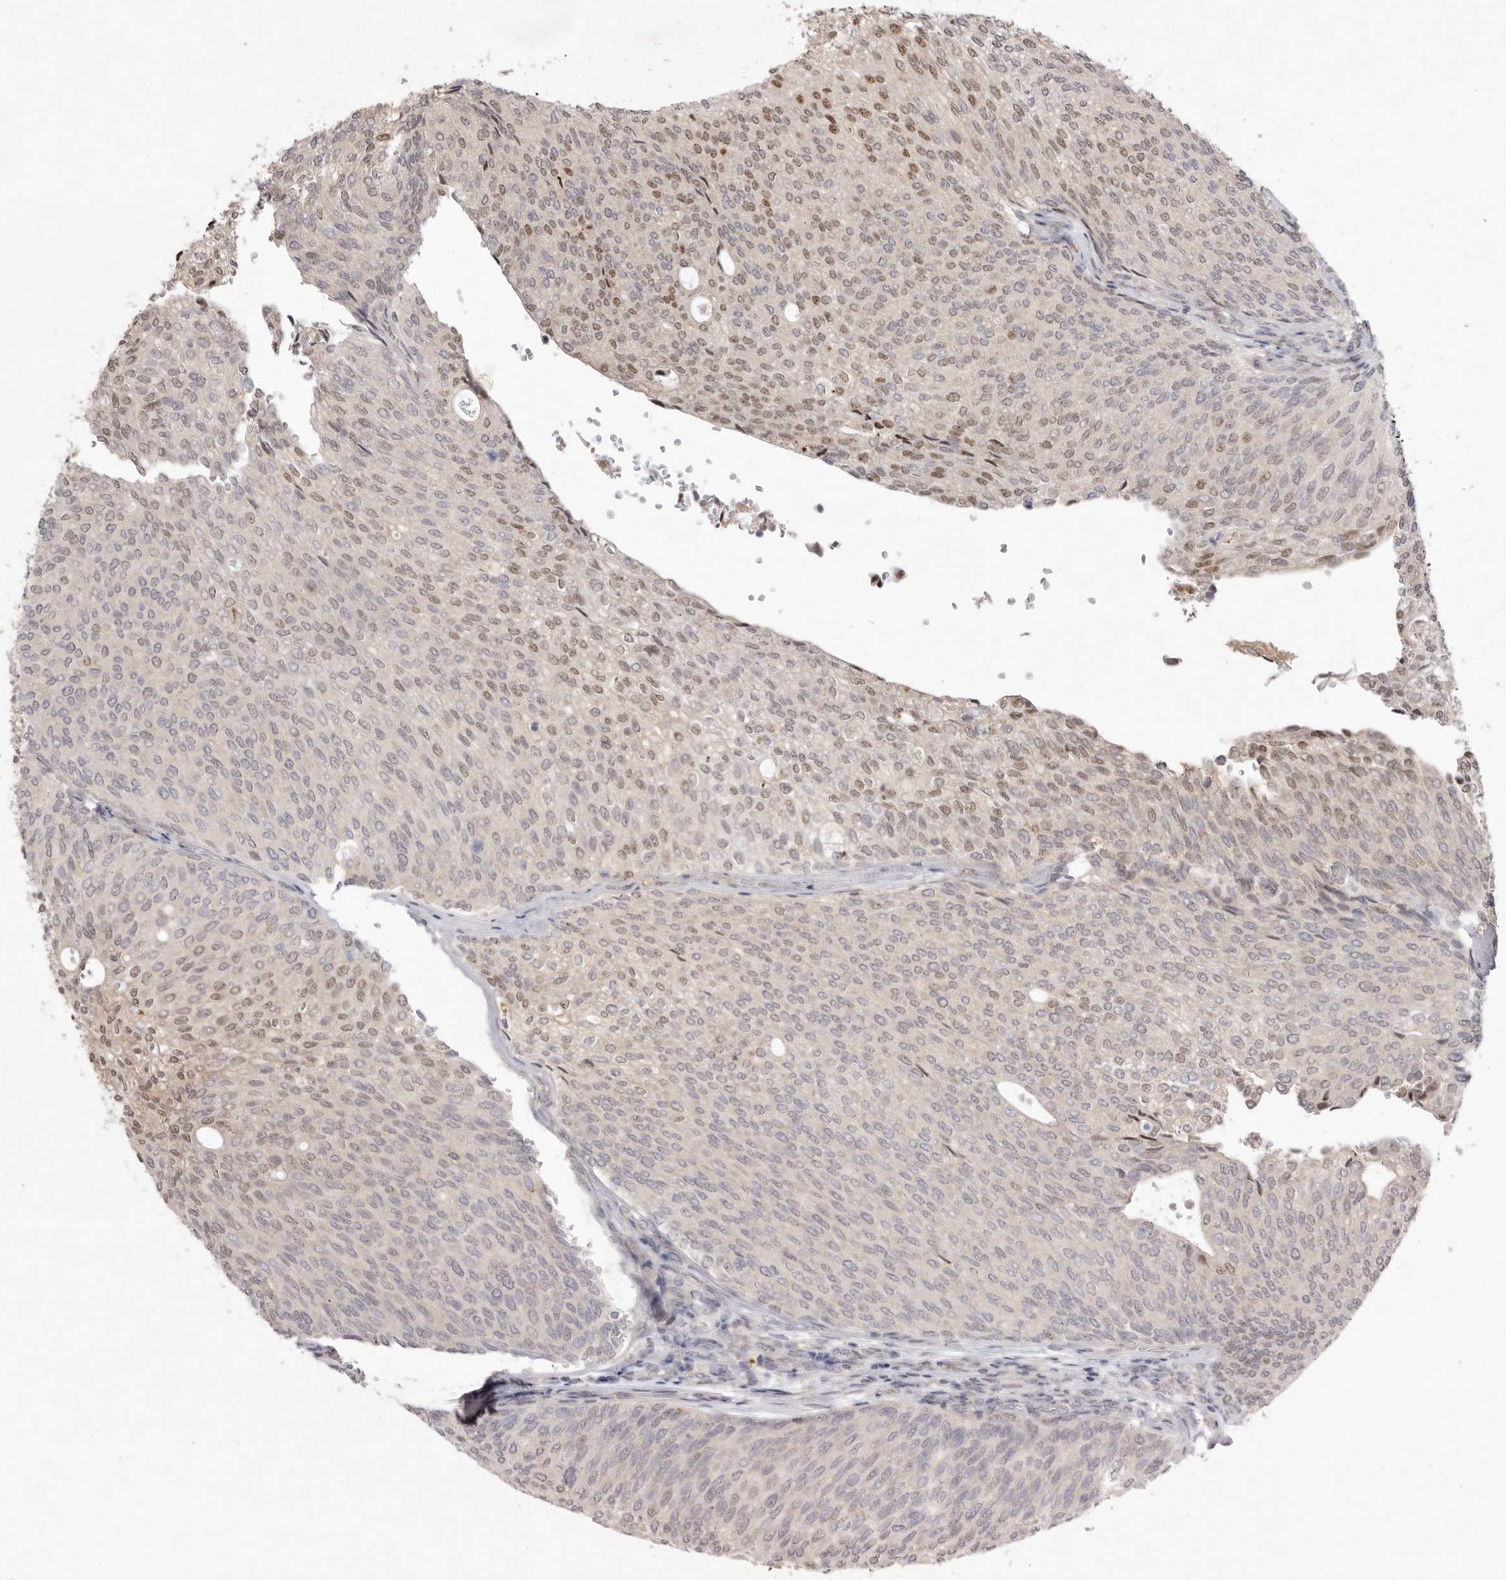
{"staining": {"intensity": "moderate", "quantity": "<25%", "location": "nuclear"}, "tissue": "urothelial cancer", "cell_type": "Tumor cells", "image_type": "cancer", "snomed": [{"axis": "morphology", "description": "Urothelial carcinoma, Low grade"}, {"axis": "topography", "description": "Urinary bladder"}], "caption": "IHC (DAB (3,3'-diaminobenzidine)) staining of urothelial cancer demonstrates moderate nuclear protein staining in approximately <25% of tumor cells. (DAB (3,3'-diaminobenzidine) = brown stain, brightfield microscopy at high magnification).", "gene": "TADA1", "patient": {"sex": "female", "age": 79}}